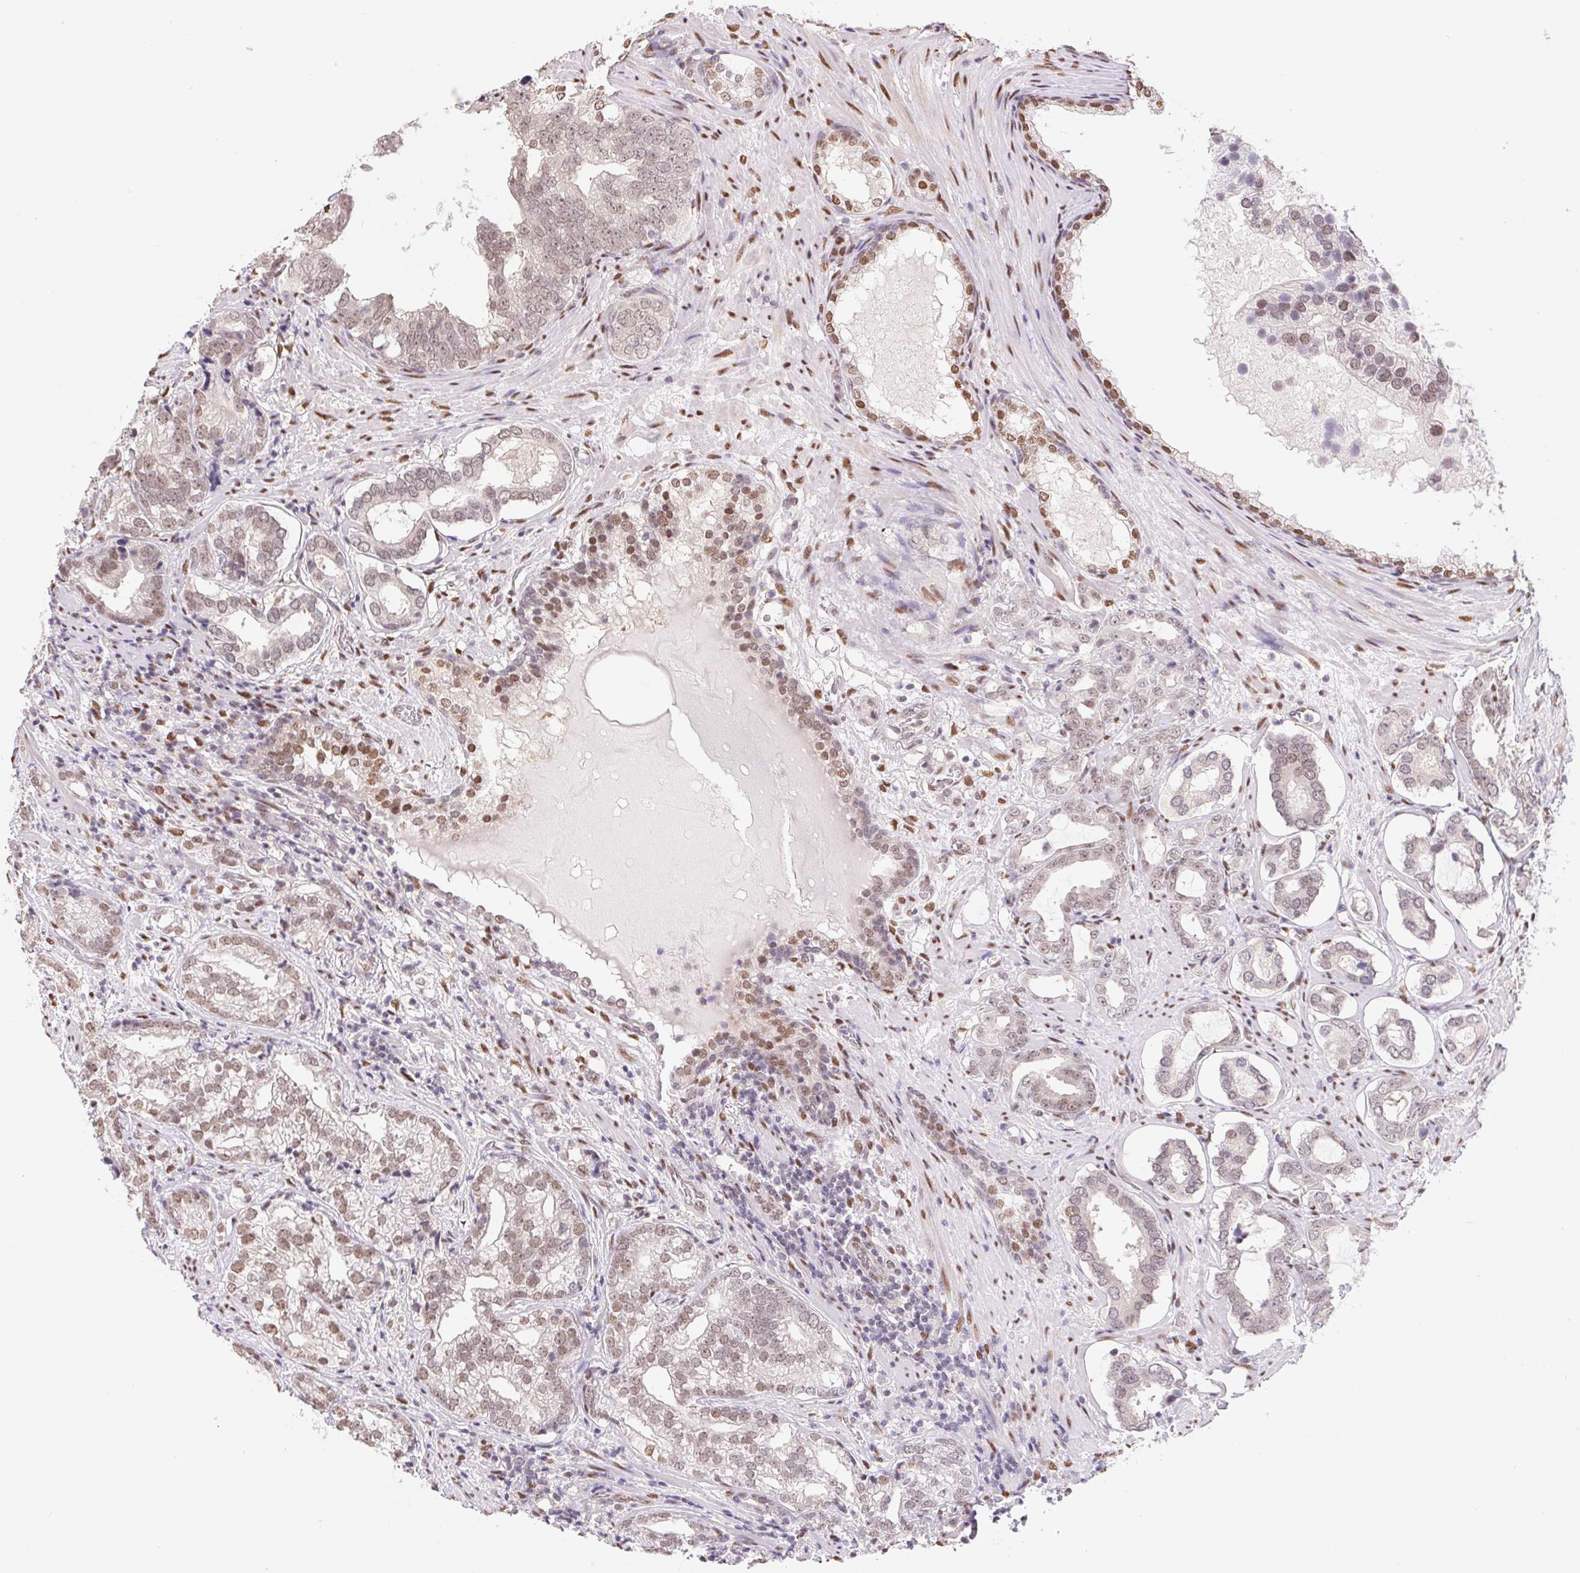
{"staining": {"intensity": "weak", "quantity": "25%-75%", "location": "nuclear"}, "tissue": "prostate cancer", "cell_type": "Tumor cells", "image_type": "cancer", "snomed": [{"axis": "morphology", "description": "Adenocarcinoma, High grade"}, {"axis": "topography", "description": "Prostate"}], "caption": "Prostate cancer (high-grade adenocarcinoma) stained for a protein (brown) displays weak nuclear positive staining in about 25%-75% of tumor cells.", "gene": "CAND1", "patient": {"sex": "male", "age": 75}}